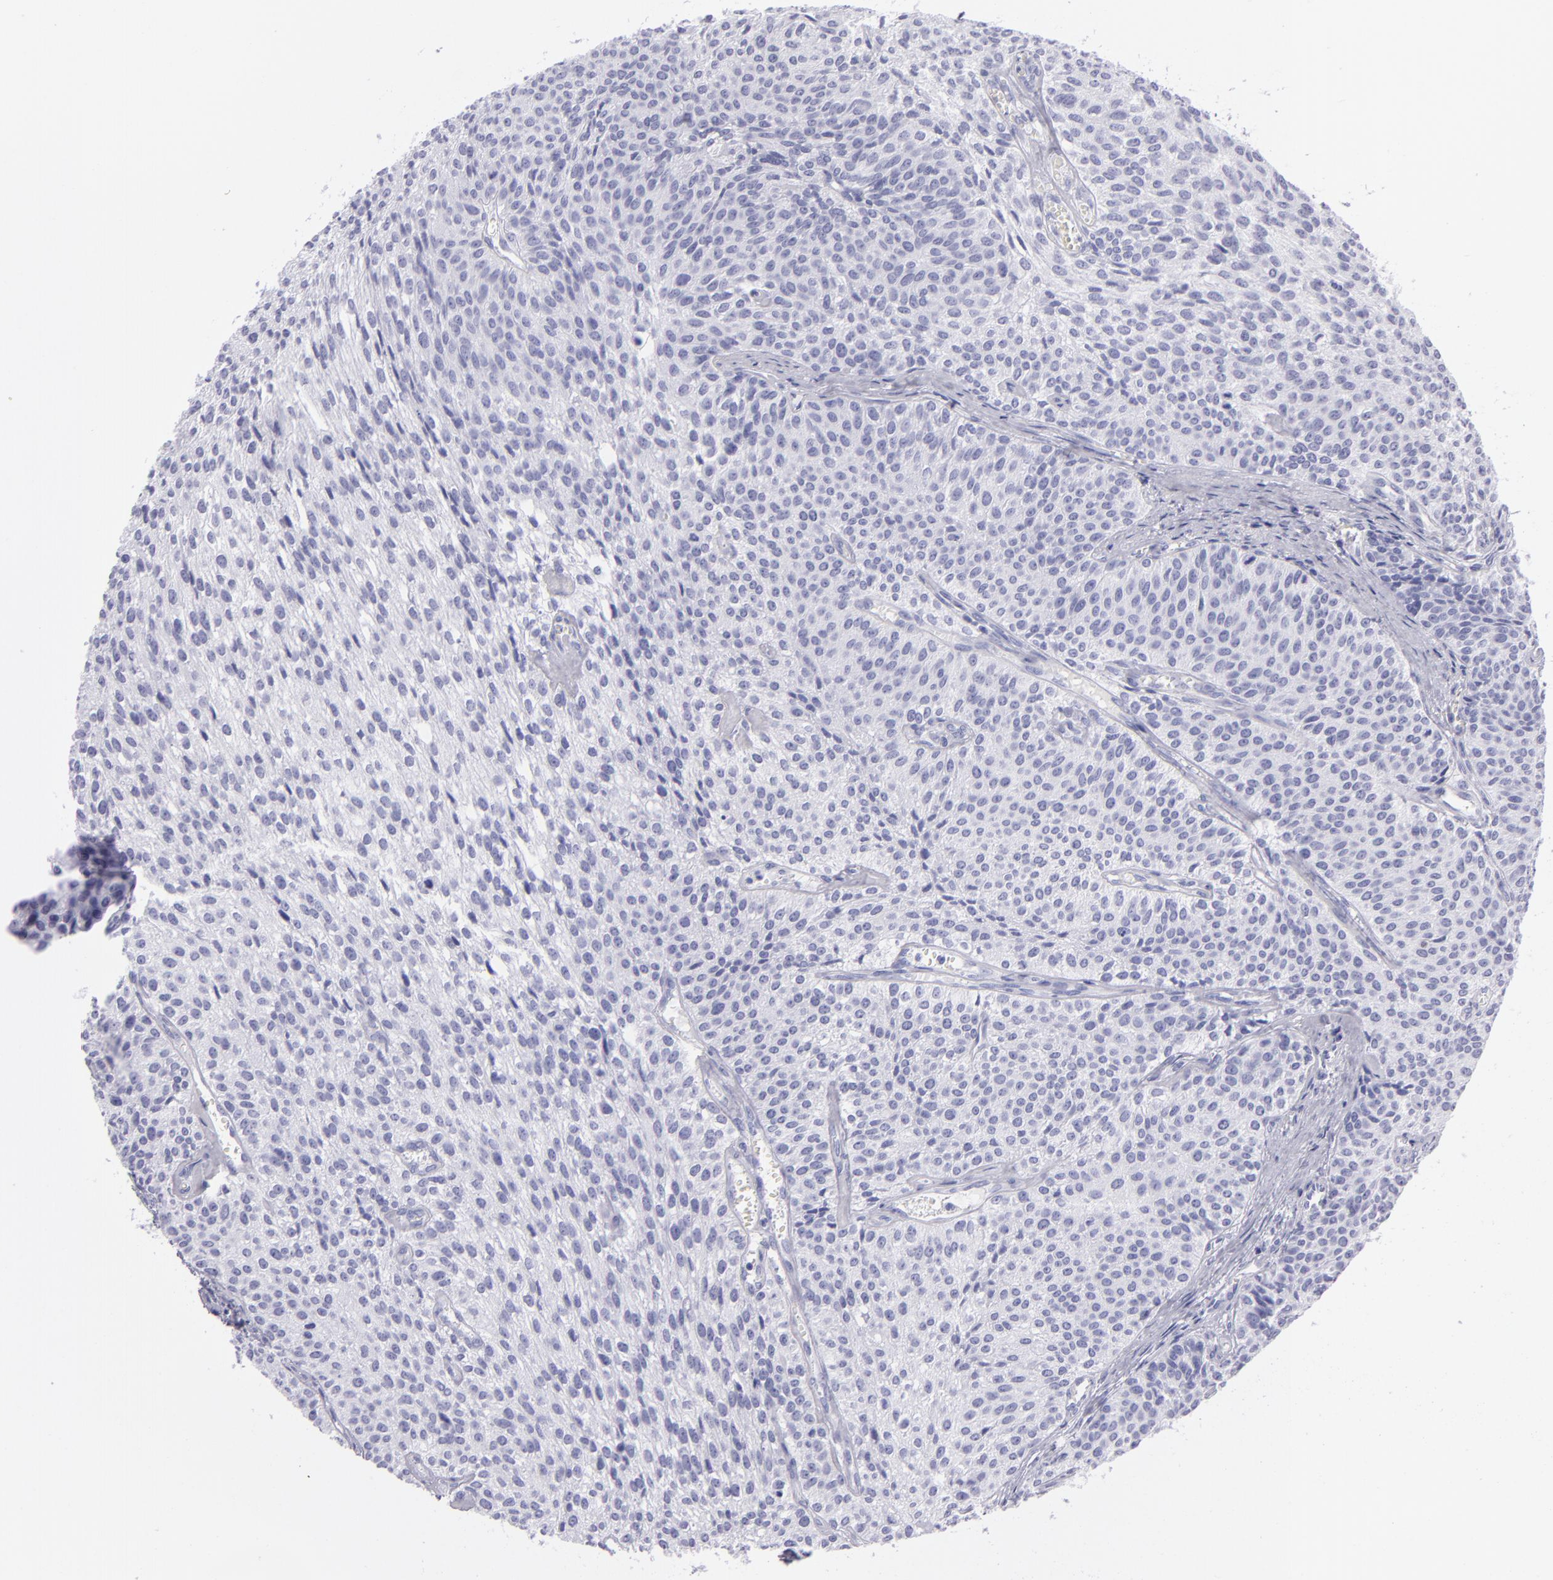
{"staining": {"intensity": "negative", "quantity": "none", "location": "none"}, "tissue": "urothelial cancer", "cell_type": "Tumor cells", "image_type": "cancer", "snomed": [{"axis": "morphology", "description": "Urothelial carcinoma, Low grade"}, {"axis": "topography", "description": "Urinary bladder"}], "caption": "This is a image of immunohistochemistry staining of urothelial carcinoma (low-grade), which shows no expression in tumor cells.", "gene": "PVALB", "patient": {"sex": "female", "age": 73}}